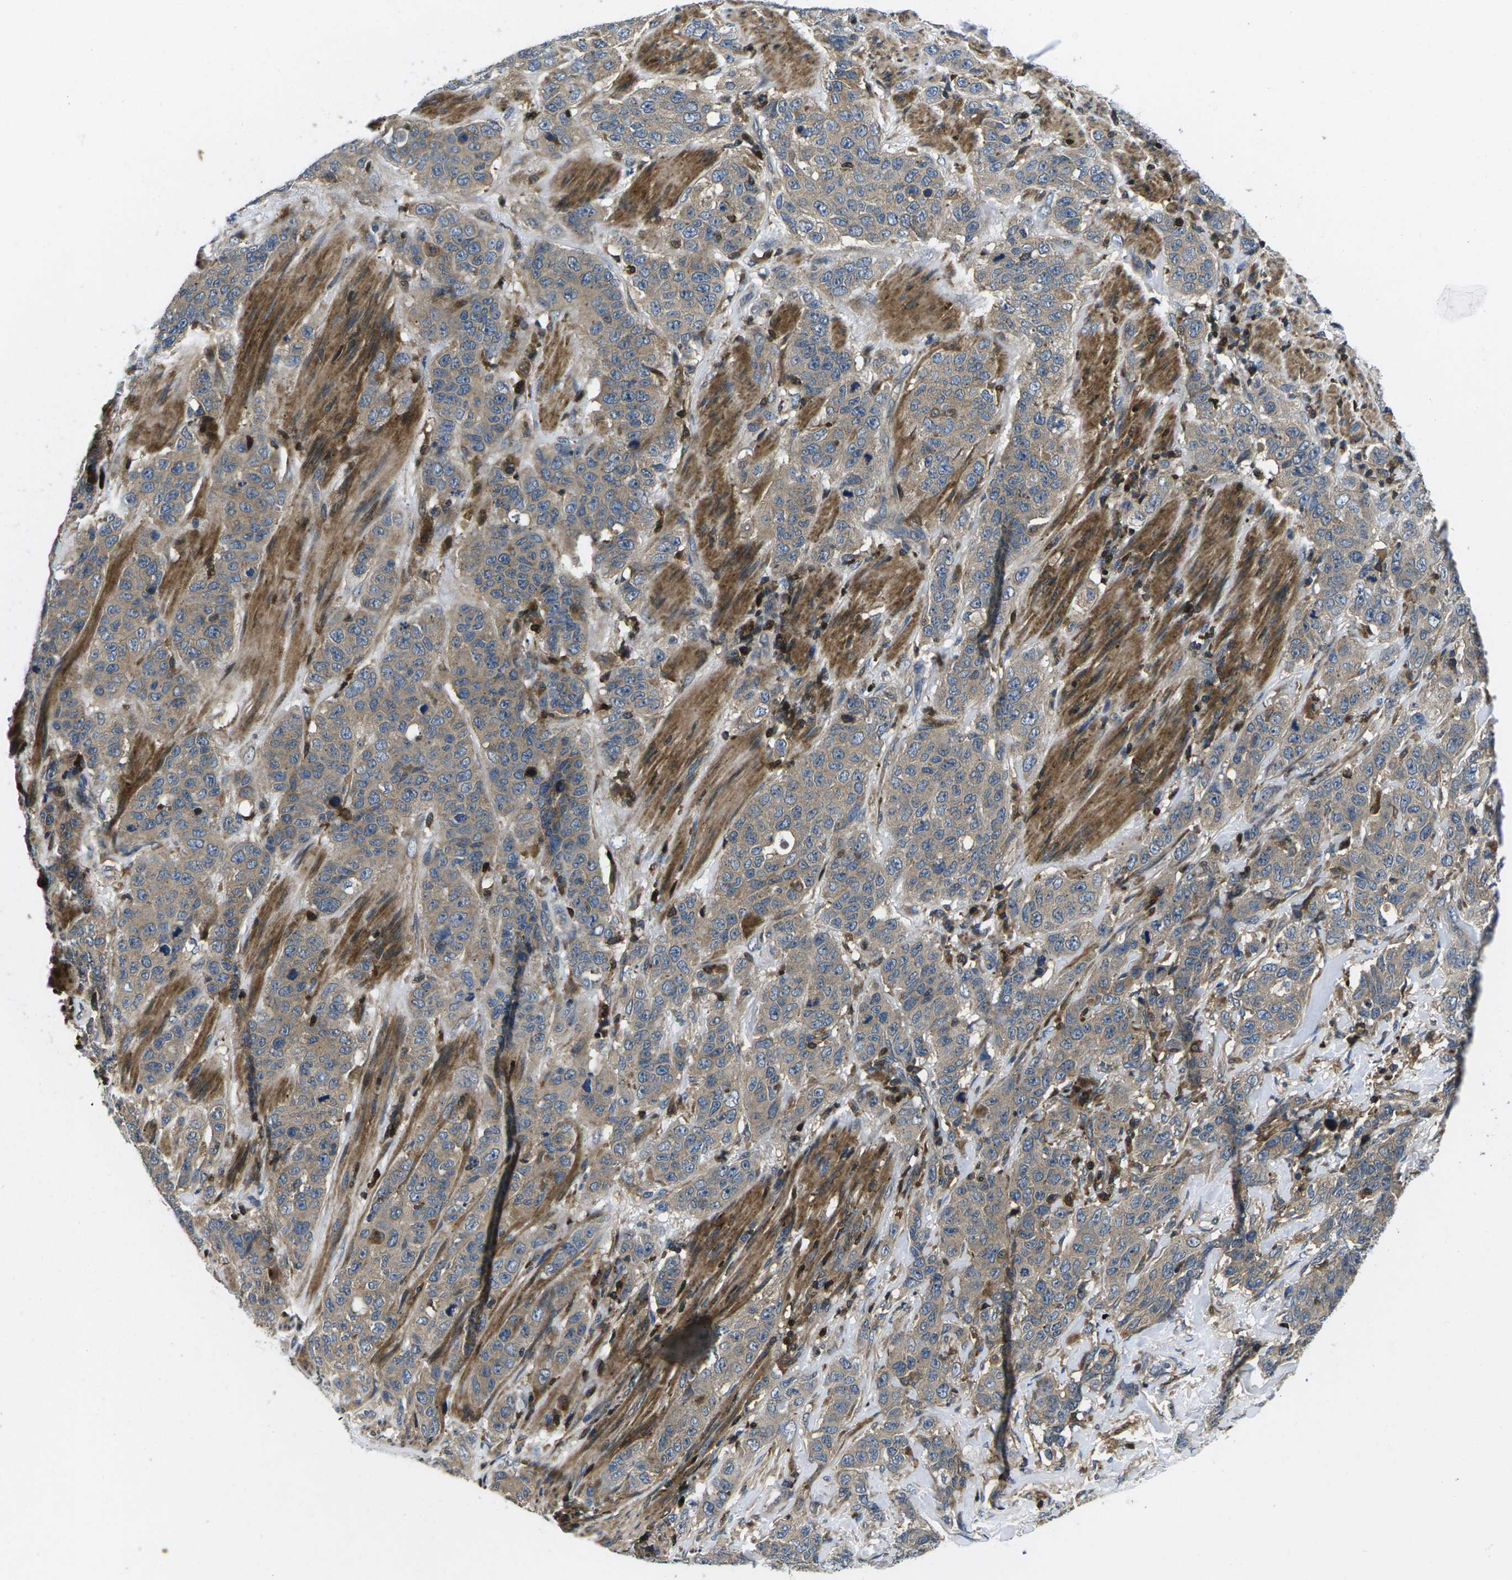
{"staining": {"intensity": "moderate", "quantity": ">75%", "location": "cytoplasmic/membranous"}, "tissue": "stomach cancer", "cell_type": "Tumor cells", "image_type": "cancer", "snomed": [{"axis": "morphology", "description": "Adenocarcinoma, NOS"}, {"axis": "topography", "description": "Stomach"}], "caption": "Protein expression analysis of adenocarcinoma (stomach) displays moderate cytoplasmic/membranous staining in approximately >75% of tumor cells.", "gene": "PLCE1", "patient": {"sex": "male", "age": 48}}